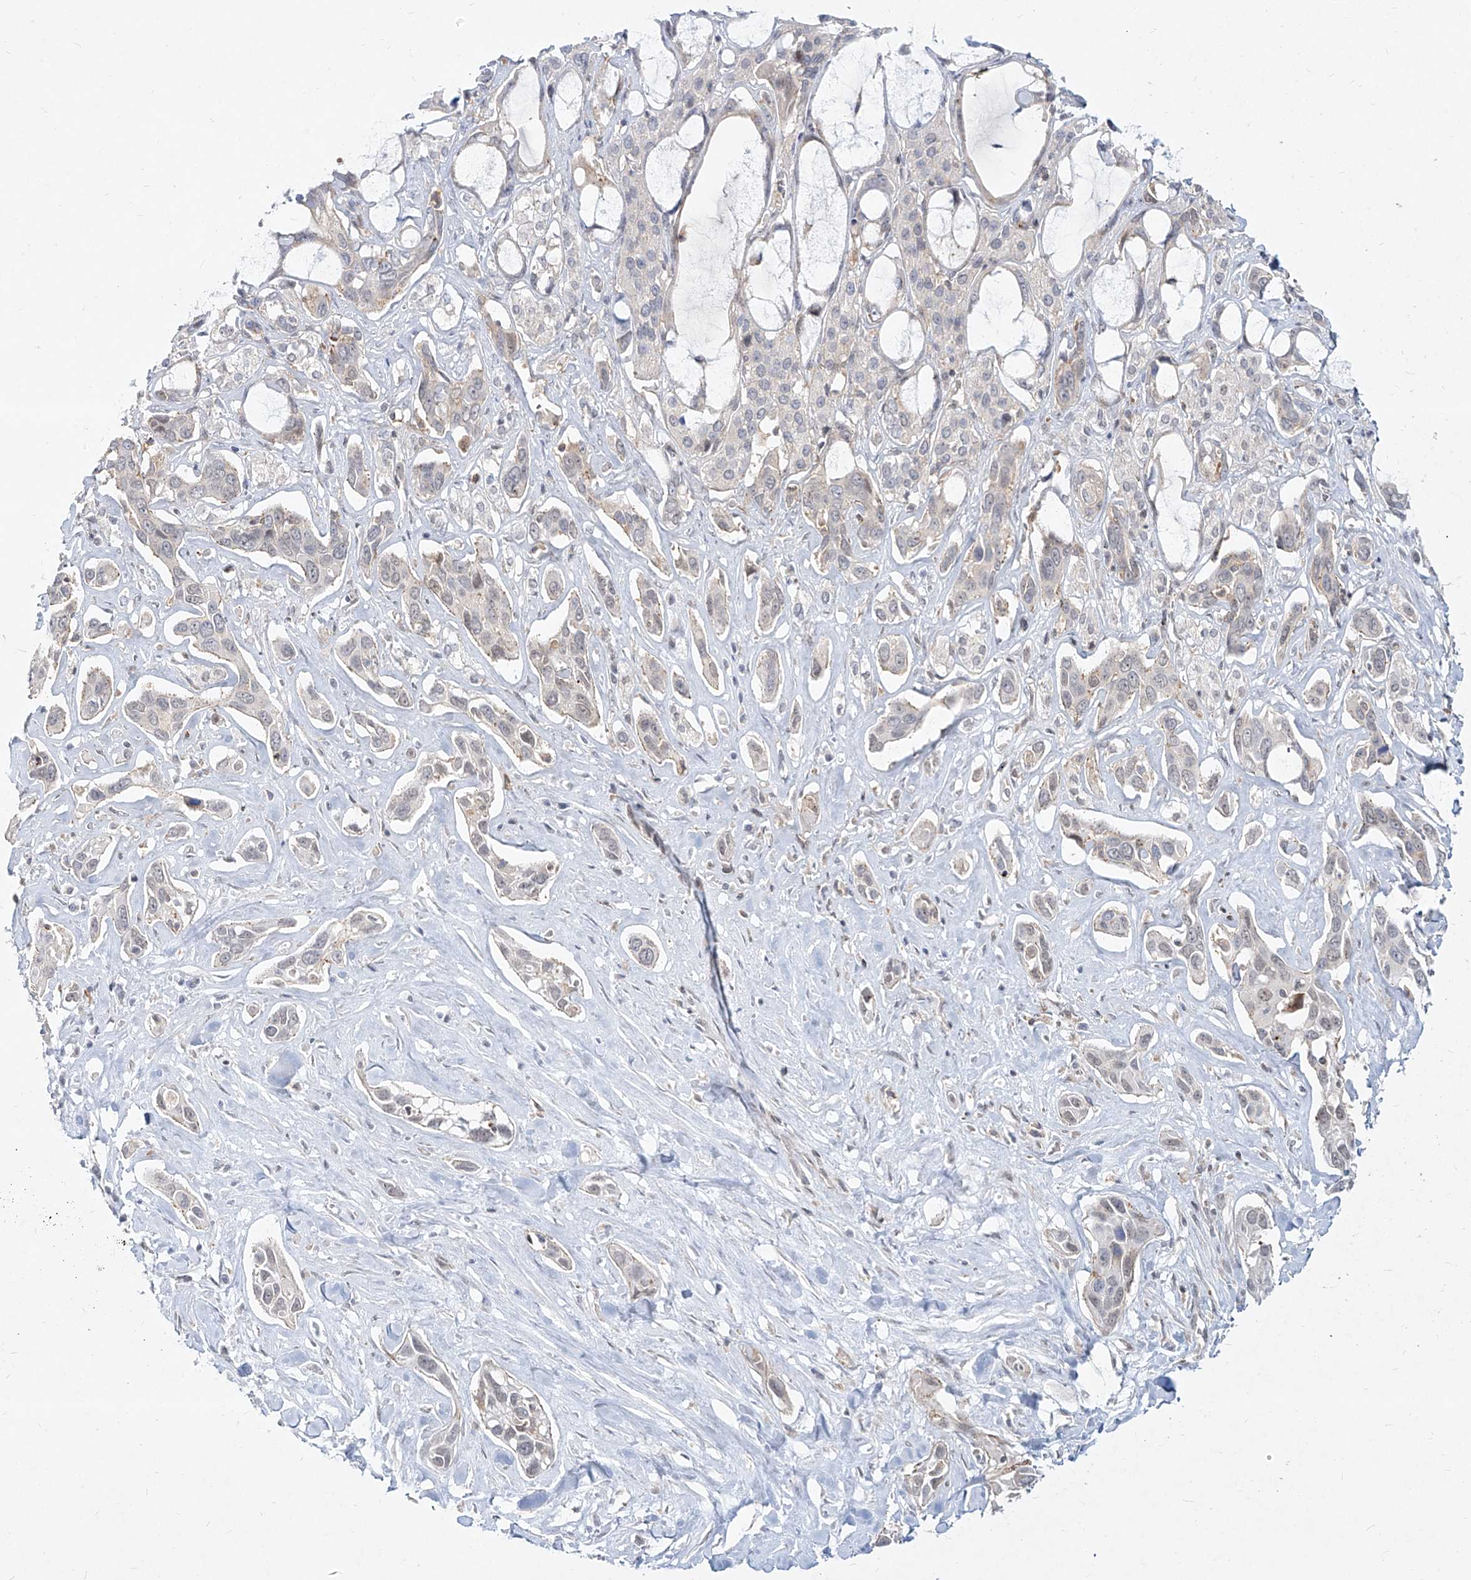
{"staining": {"intensity": "negative", "quantity": "none", "location": "none"}, "tissue": "pancreatic cancer", "cell_type": "Tumor cells", "image_type": "cancer", "snomed": [{"axis": "morphology", "description": "Adenocarcinoma, NOS"}, {"axis": "topography", "description": "Pancreas"}], "caption": "High power microscopy image of an IHC micrograph of adenocarcinoma (pancreatic), revealing no significant positivity in tumor cells. The staining was performed using DAB to visualize the protein expression in brown, while the nuclei were stained in blue with hematoxylin (Magnification: 20x).", "gene": "SLC2A12", "patient": {"sex": "female", "age": 60}}